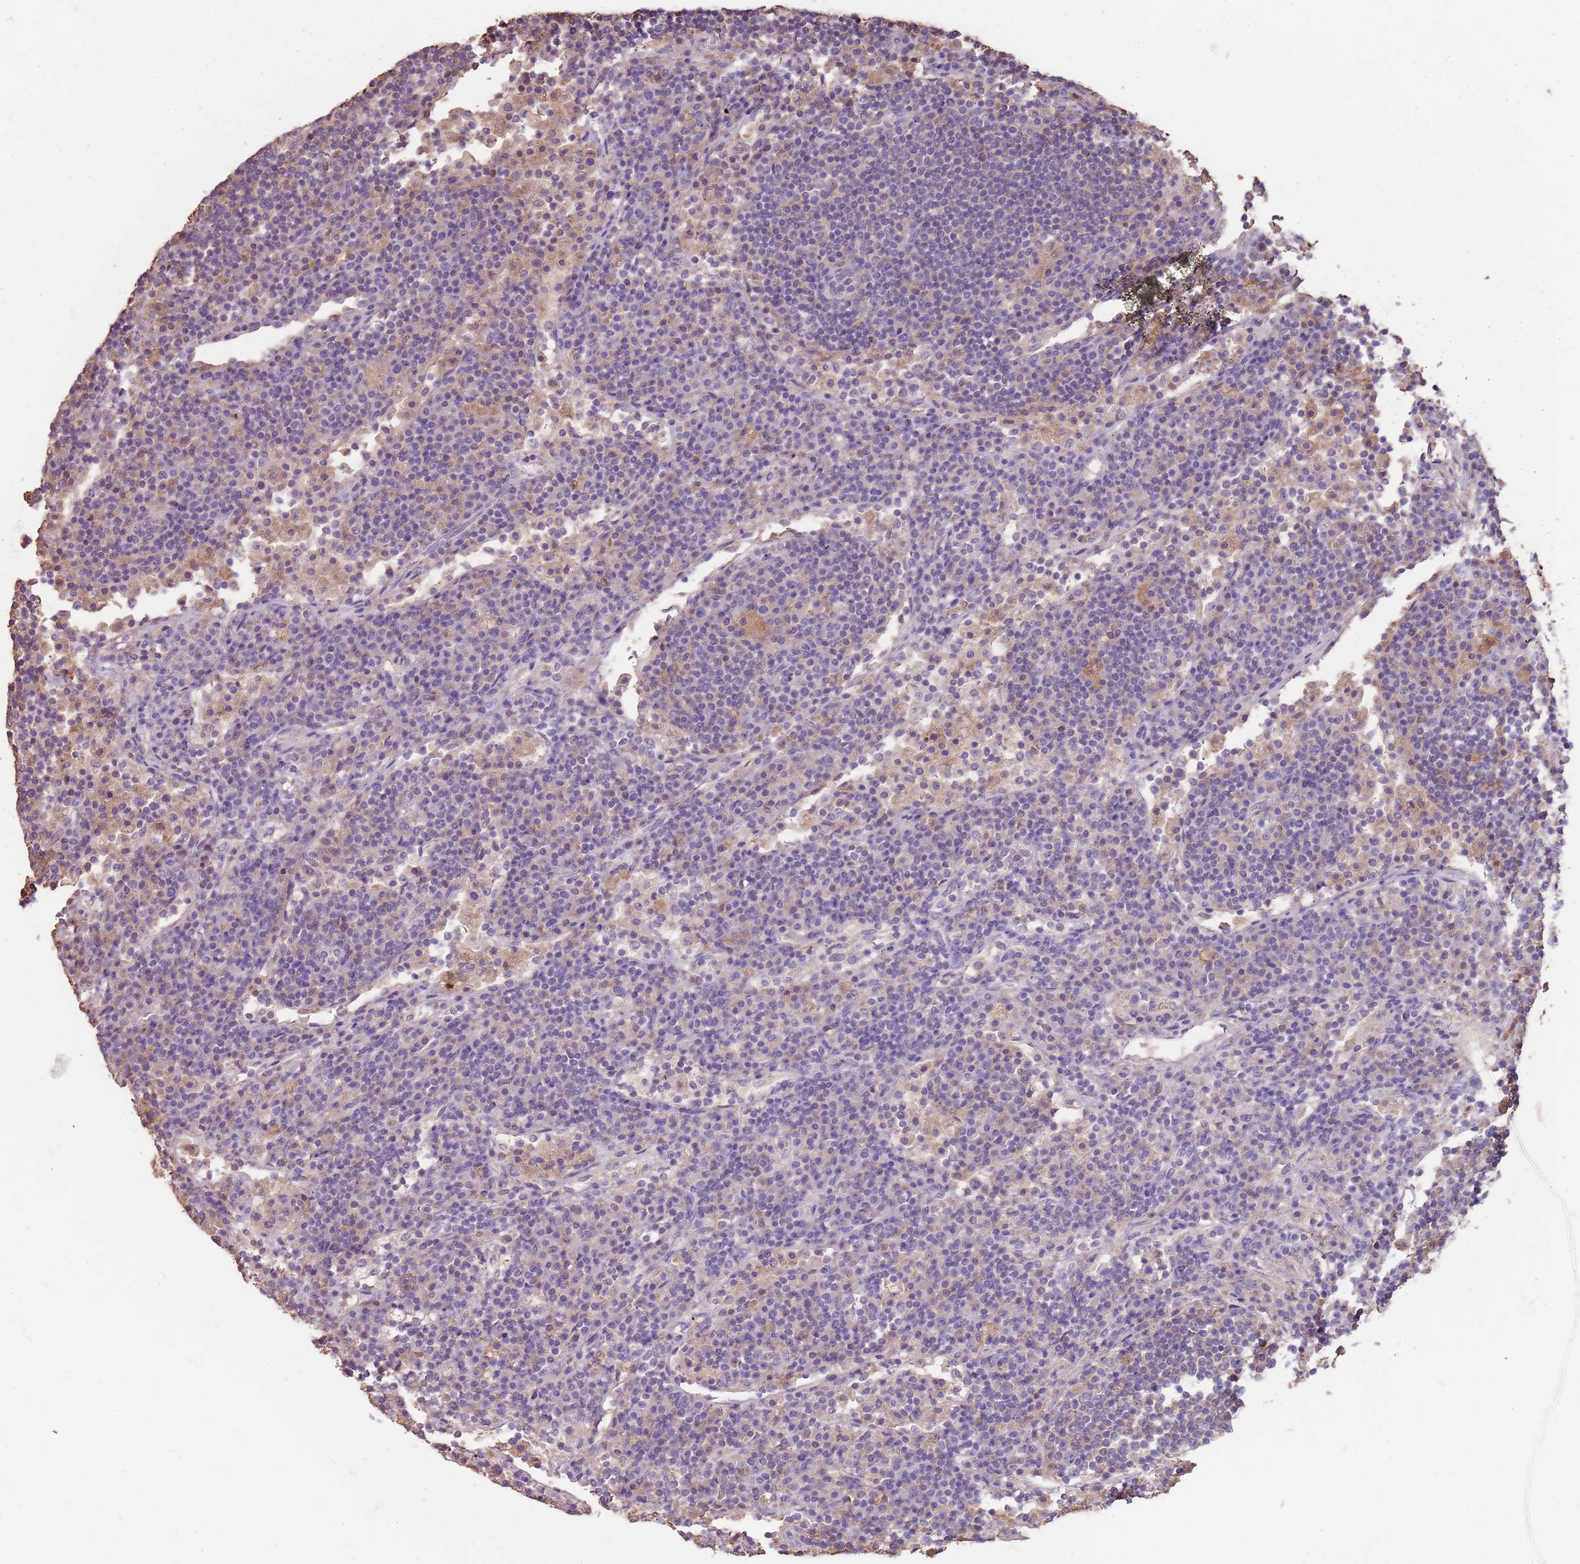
{"staining": {"intensity": "negative", "quantity": "none", "location": "none"}, "tissue": "lymph node", "cell_type": "Germinal center cells", "image_type": "normal", "snomed": [{"axis": "morphology", "description": "Normal tissue, NOS"}, {"axis": "topography", "description": "Lymph node"}], "caption": "Immunohistochemical staining of unremarkable lymph node displays no significant positivity in germinal center cells. (DAB (3,3'-diaminobenzidine) IHC visualized using brightfield microscopy, high magnification).", "gene": "FECH", "patient": {"sex": "female", "age": 53}}